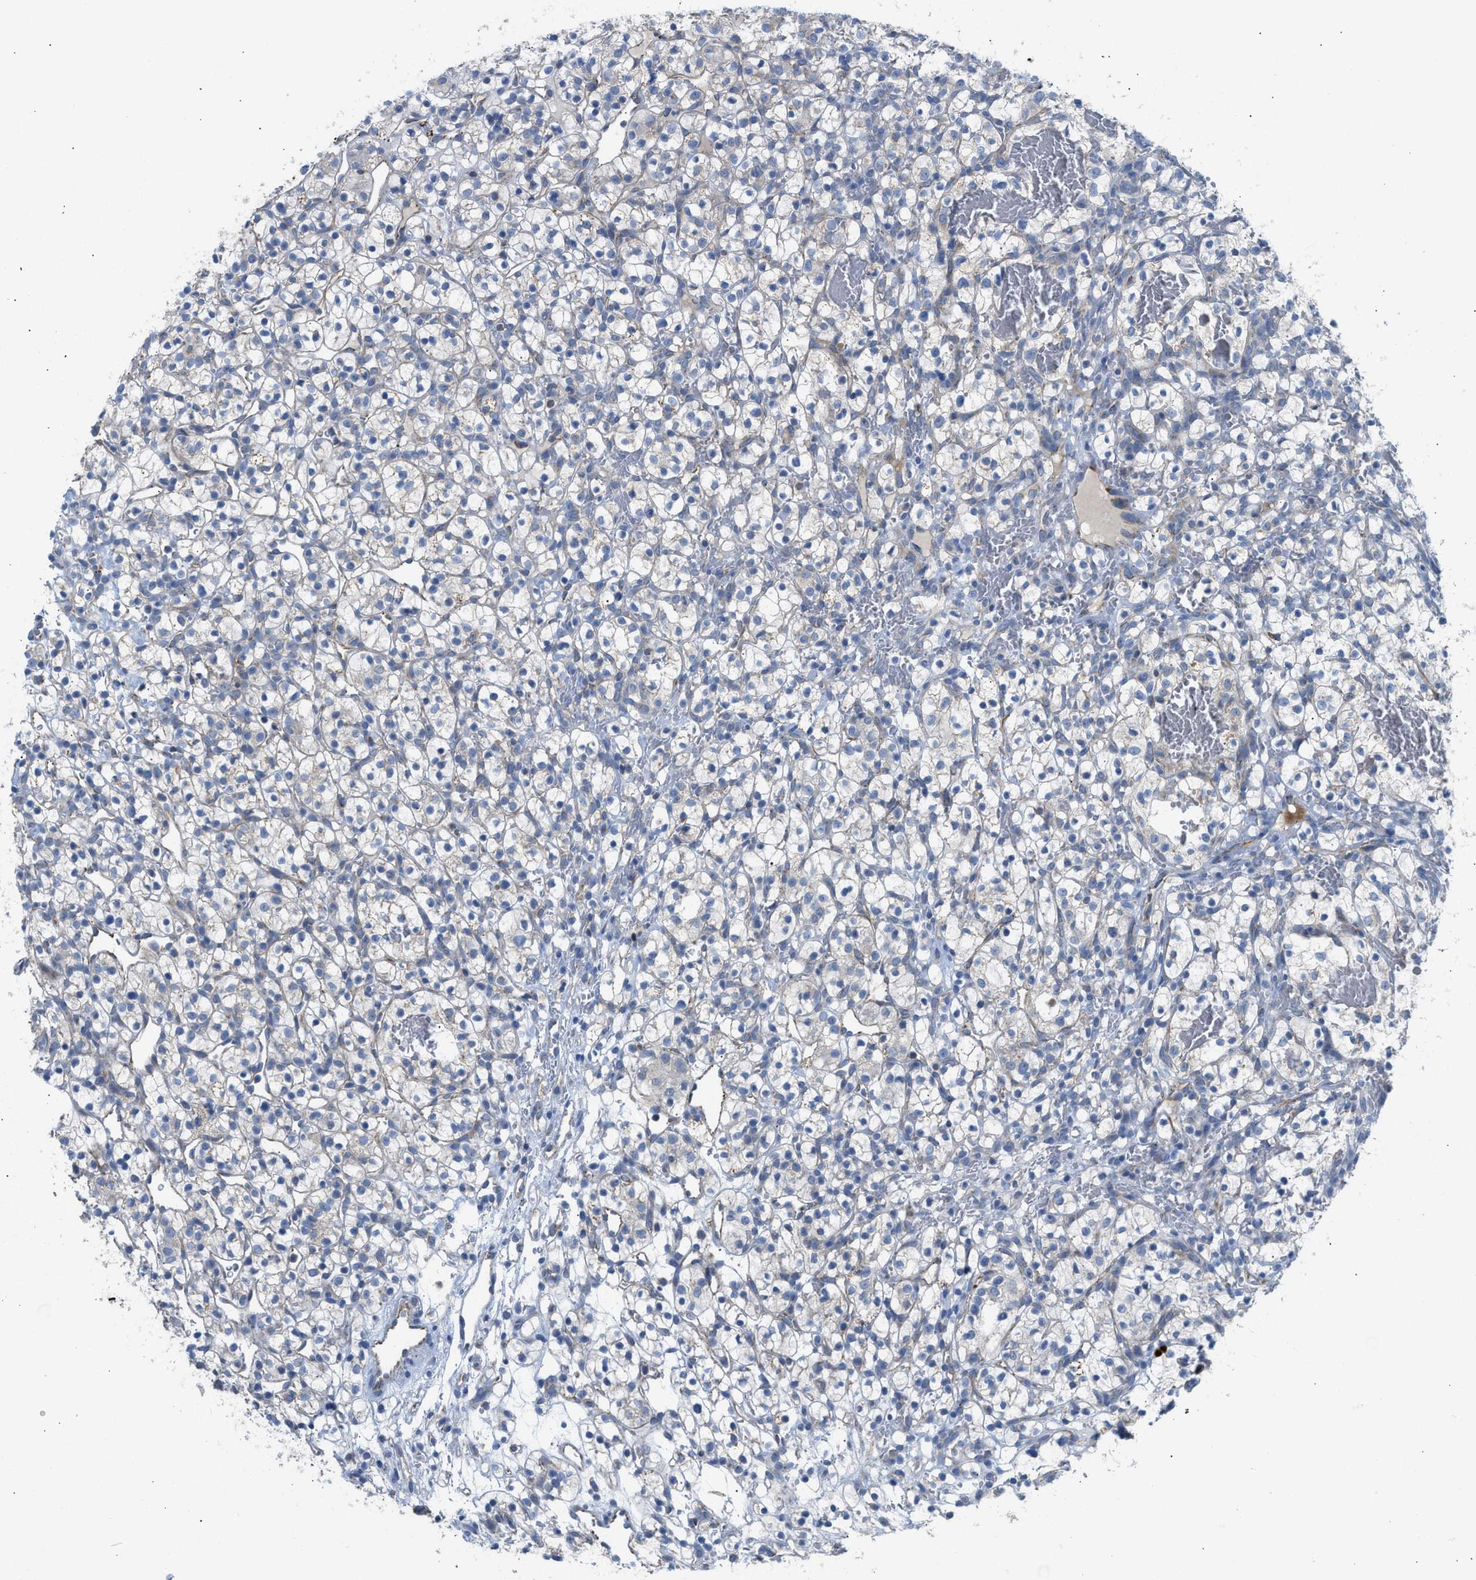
{"staining": {"intensity": "weak", "quantity": "<25%", "location": "cytoplasmic/membranous"}, "tissue": "renal cancer", "cell_type": "Tumor cells", "image_type": "cancer", "snomed": [{"axis": "morphology", "description": "Adenocarcinoma, NOS"}, {"axis": "topography", "description": "Kidney"}], "caption": "Image shows no protein positivity in tumor cells of renal cancer (adenocarcinoma) tissue.", "gene": "GOT2", "patient": {"sex": "female", "age": 57}}